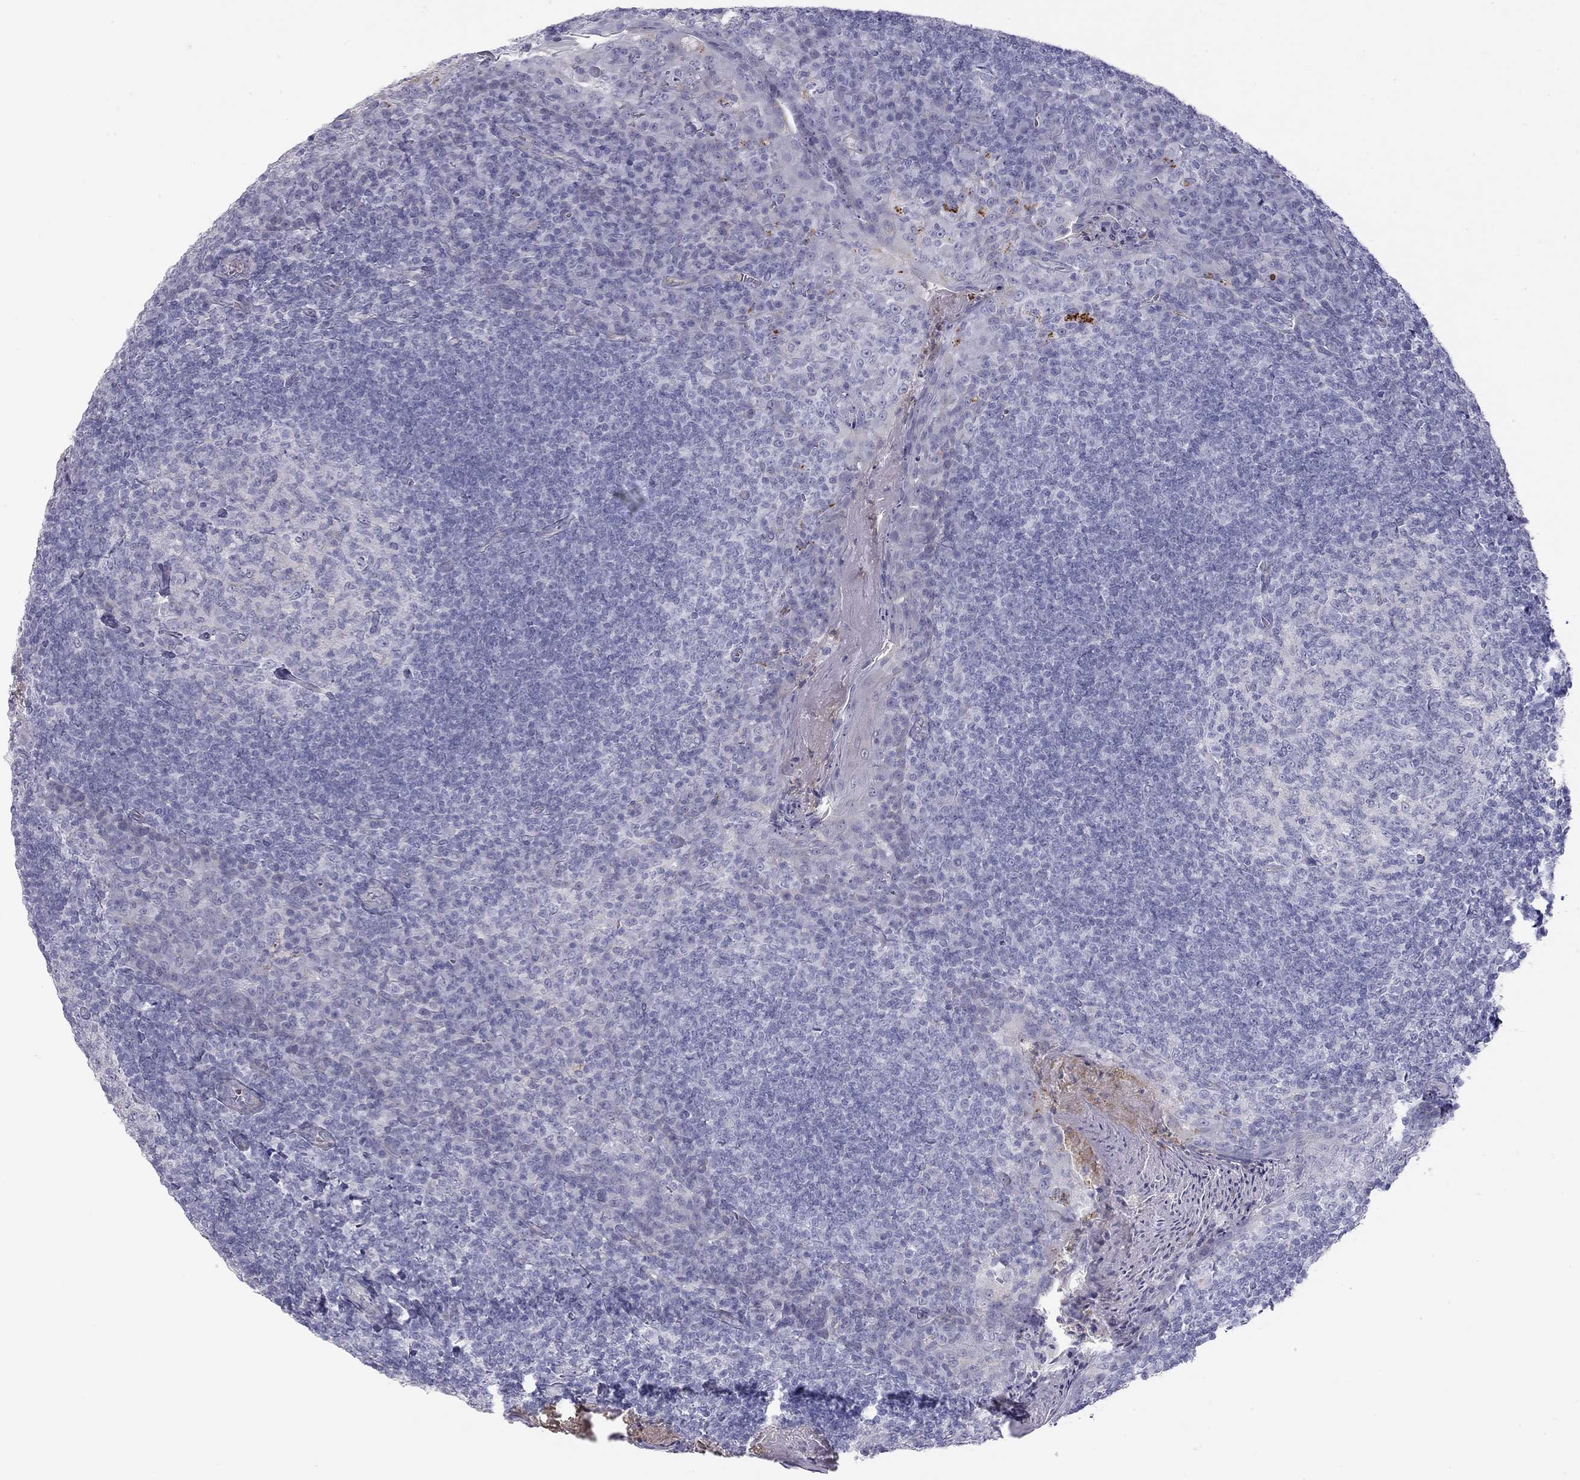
{"staining": {"intensity": "negative", "quantity": "none", "location": "none"}, "tissue": "tonsil", "cell_type": "Germinal center cells", "image_type": "normal", "snomed": [{"axis": "morphology", "description": "Normal tissue, NOS"}, {"axis": "topography", "description": "Tonsil"}], "caption": "High magnification brightfield microscopy of benign tonsil stained with DAB (brown) and counterstained with hematoxylin (blue): germinal center cells show no significant positivity. Brightfield microscopy of immunohistochemistry (IHC) stained with DAB (3,3'-diaminobenzidine) (brown) and hematoxylin (blue), captured at high magnification.", "gene": "TDRD6", "patient": {"sex": "female", "age": 13}}